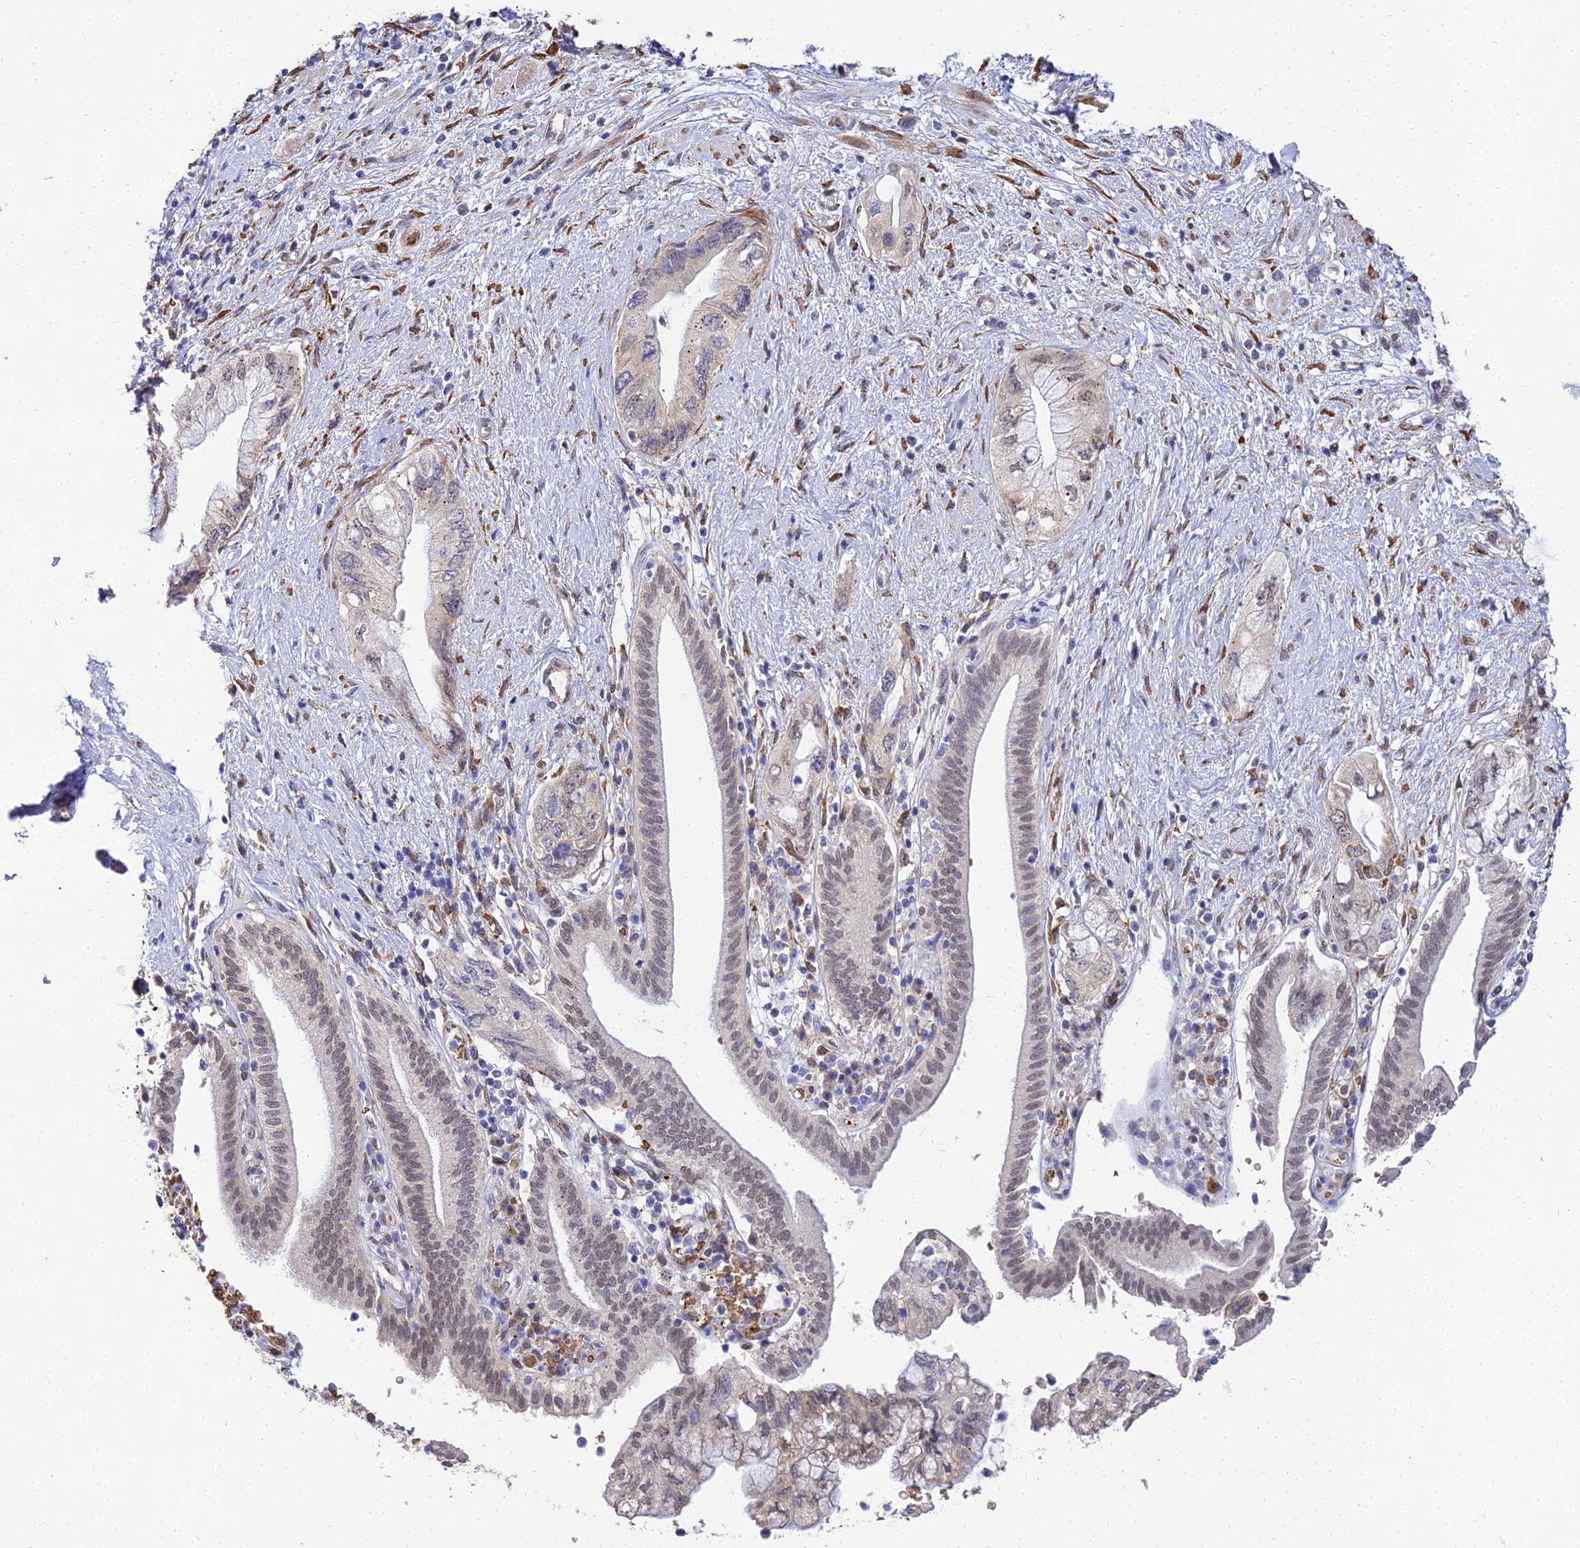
{"staining": {"intensity": "weak", "quantity": "<25%", "location": "cytoplasmic/membranous,nuclear"}, "tissue": "pancreatic cancer", "cell_type": "Tumor cells", "image_type": "cancer", "snomed": [{"axis": "morphology", "description": "Adenocarcinoma, NOS"}, {"axis": "topography", "description": "Pancreas"}], "caption": "There is no significant expression in tumor cells of pancreatic adenocarcinoma. Brightfield microscopy of immunohistochemistry stained with DAB (brown) and hematoxylin (blue), captured at high magnification.", "gene": "BCL9", "patient": {"sex": "female", "age": 73}}